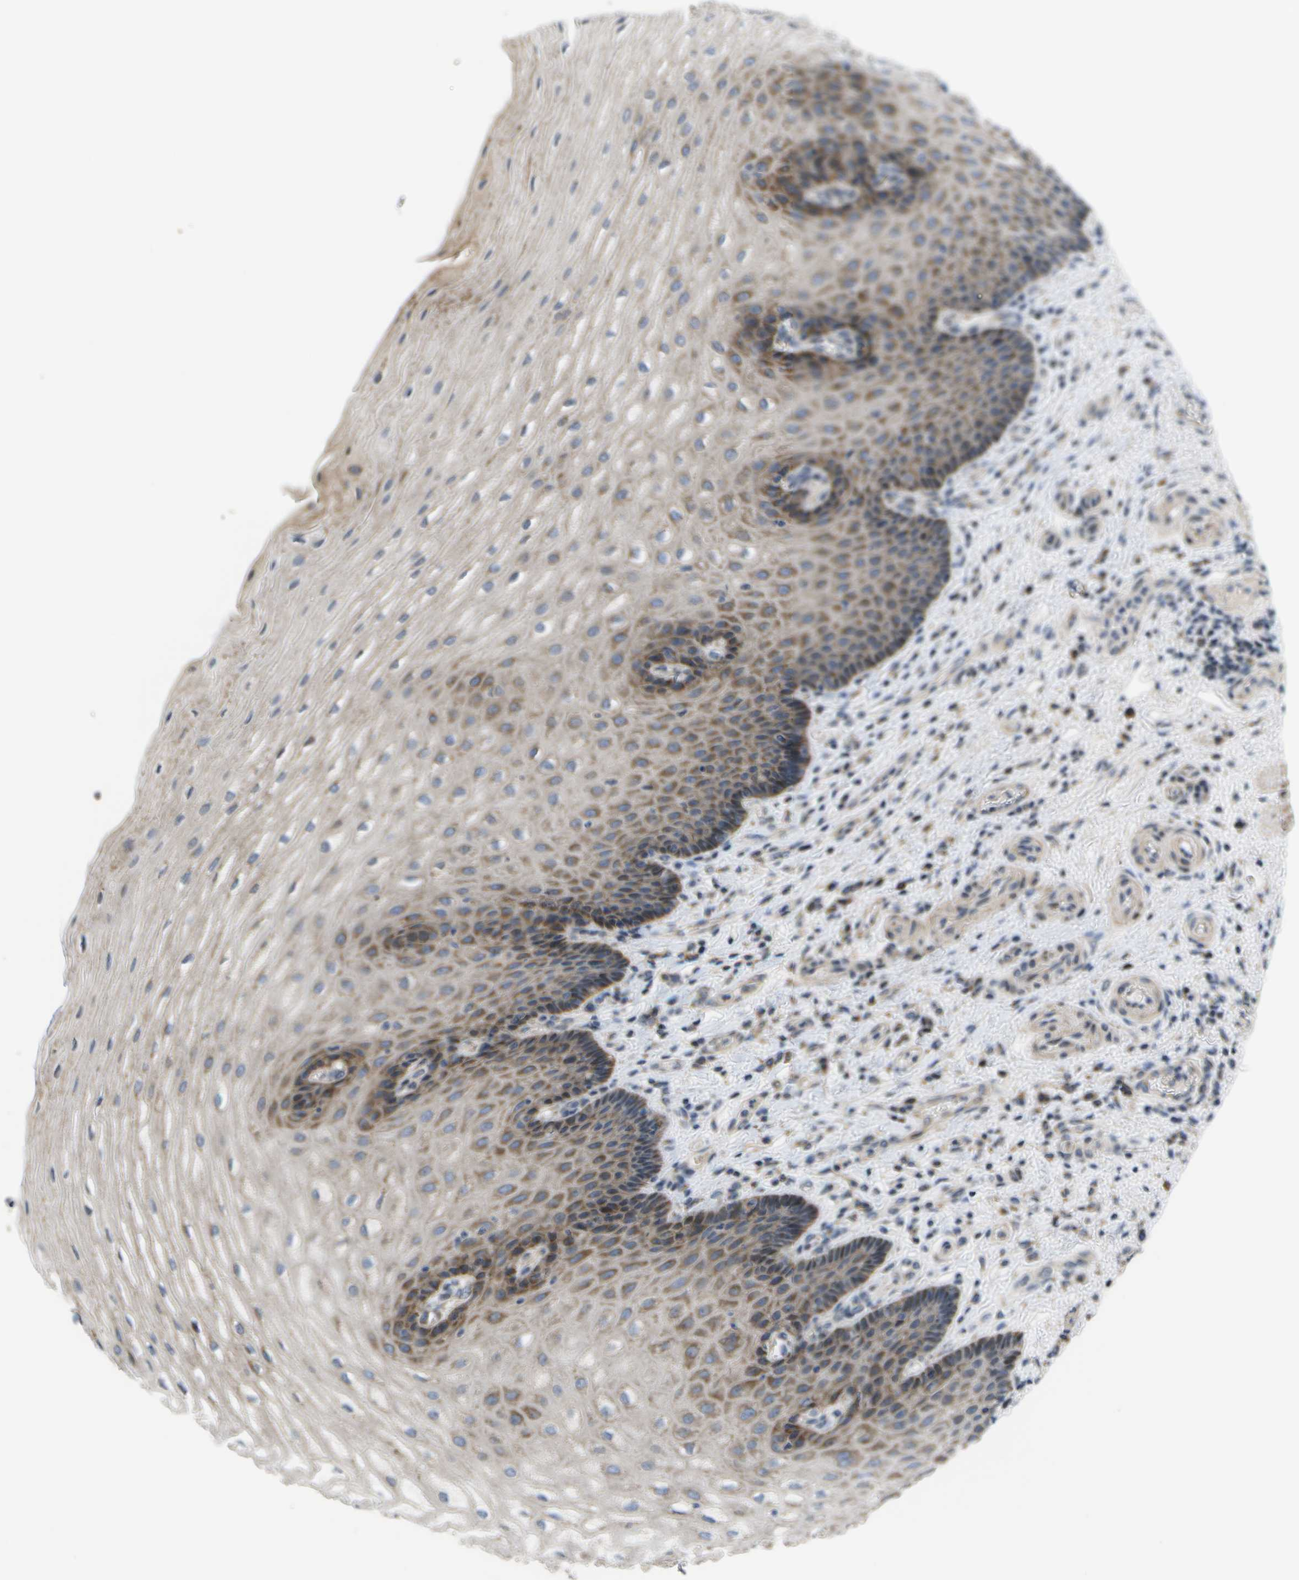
{"staining": {"intensity": "moderate", "quantity": ">75%", "location": "cytoplasmic/membranous"}, "tissue": "esophagus", "cell_type": "Squamous epithelial cells", "image_type": "normal", "snomed": [{"axis": "morphology", "description": "Normal tissue, NOS"}, {"axis": "topography", "description": "Esophagus"}], "caption": "Normal esophagus demonstrates moderate cytoplasmic/membranous expression in about >75% of squamous epithelial cells.", "gene": "HADHA", "patient": {"sex": "male", "age": 54}}